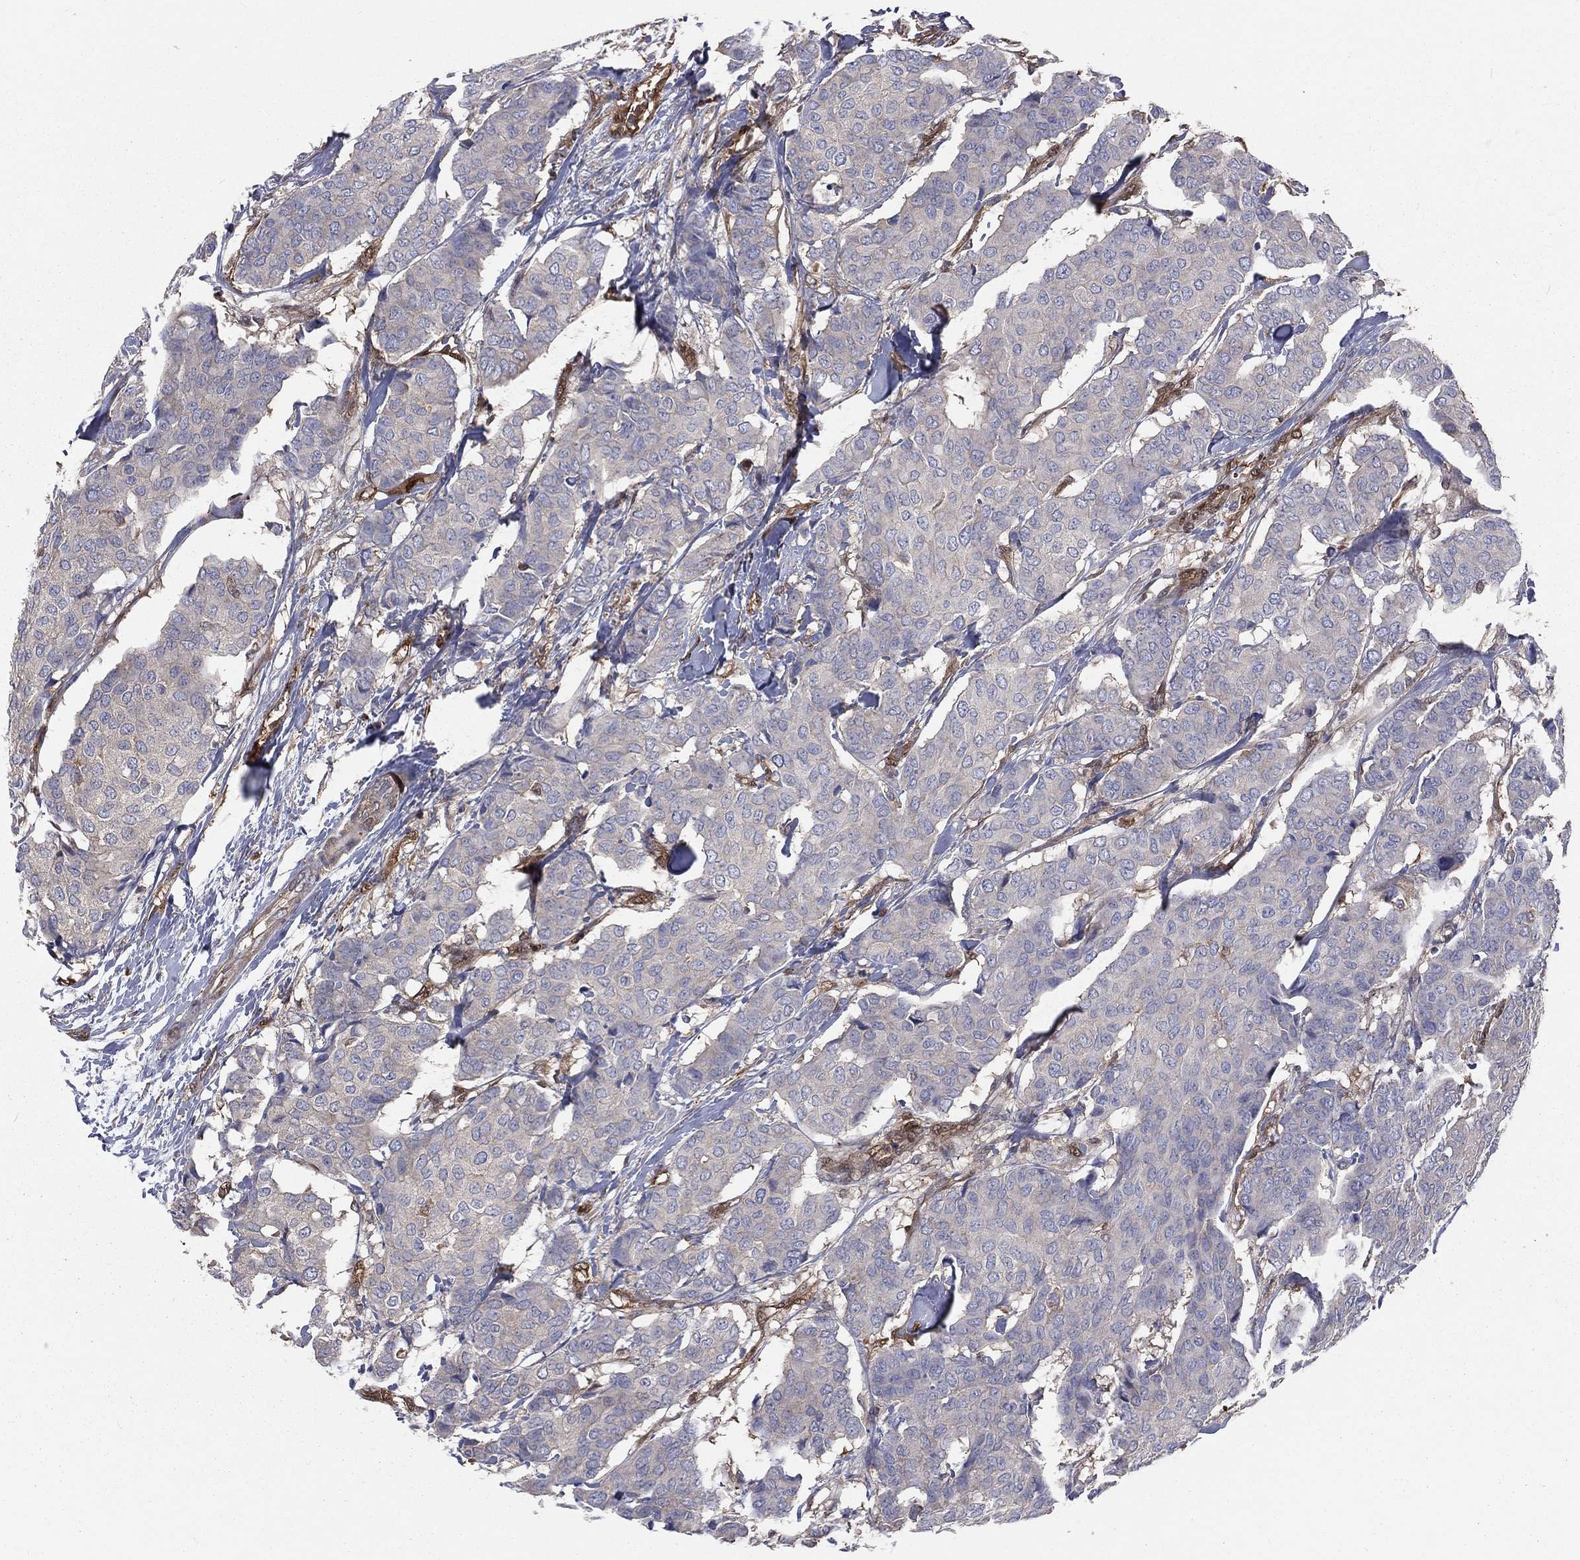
{"staining": {"intensity": "negative", "quantity": "none", "location": "none"}, "tissue": "breast cancer", "cell_type": "Tumor cells", "image_type": "cancer", "snomed": [{"axis": "morphology", "description": "Duct carcinoma"}, {"axis": "topography", "description": "Breast"}], "caption": "Immunohistochemistry (IHC) image of neoplastic tissue: human breast cancer (infiltrating ductal carcinoma) stained with DAB (3,3'-diaminobenzidine) reveals no significant protein expression in tumor cells.", "gene": "TBC1D2", "patient": {"sex": "female", "age": 75}}